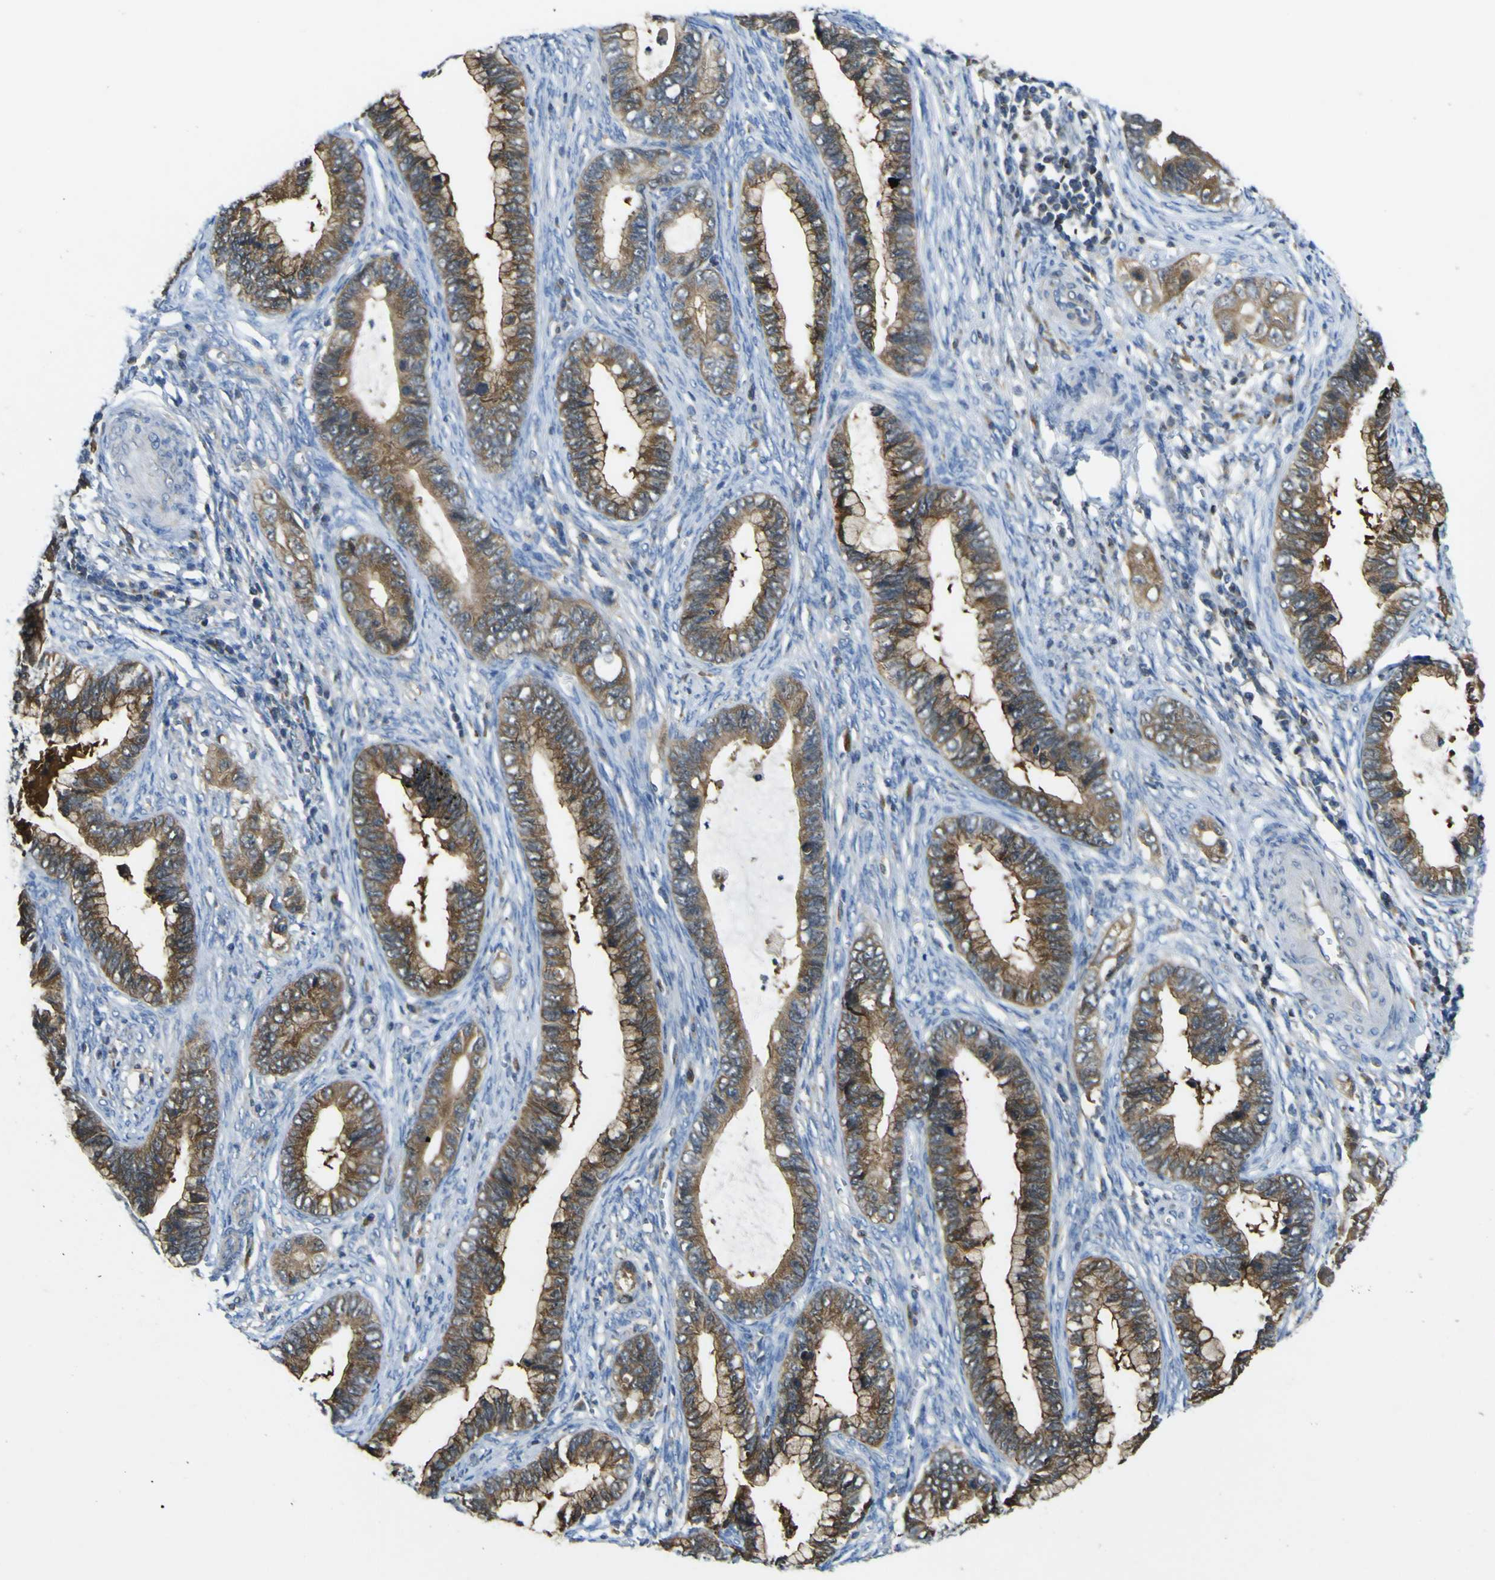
{"staining": {"intensity": "strong", "quantity": ">75%", "location": "cytoplasmic/membranous"}, "tissue": "cervical cancer", "cell_type": "Tumor cells", "image_type": "cancer", "snomed": [{"axis": "morphology", "description": "Adenocarcinoma, NOS"}, {"axis": "topography", "description": "Cervix"}], "caption": "Cervical adenocarcinoma was stained to show a protein in brown. There is high levels of strong cytoplasmic/membranous staining in about >75% of tumor cells.", "gene": "EML2", "patient": {"sex": "female", "age": 44}}